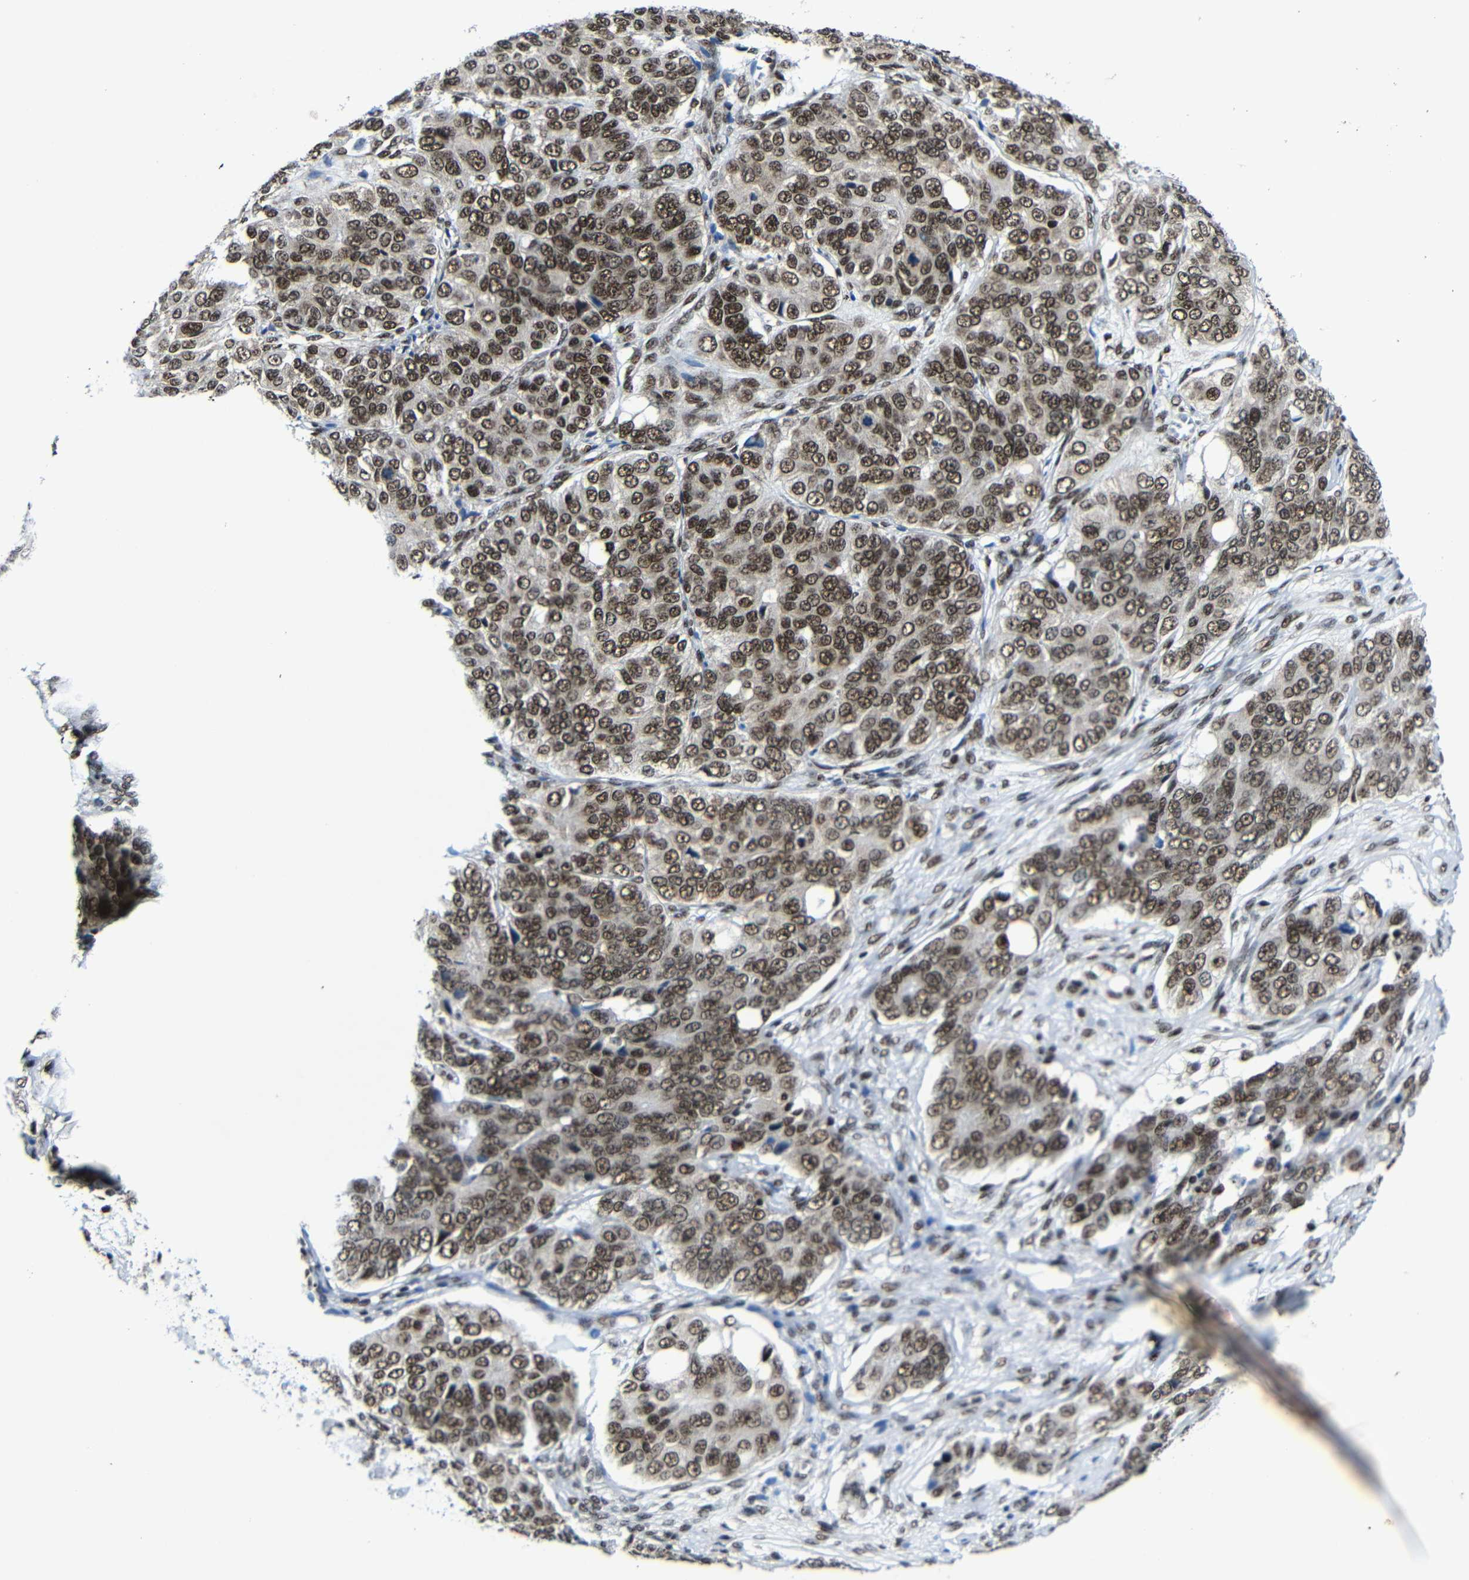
{"staining": {"intensity": "strong", "quantity": ">75%", "location": "nuclear"}, "tissue": "ovarian cancer", "cell_type": "Tumor cells", "image_type": "cancer", "snomed": [{"axis": "morphology", "description": "Carcinoma, endometroid"}, {"axis": "topography", "description": "Ovary"}], "caption": "Immunohistochemical staining of endometroid carcinoma (ovarian) reveals strong nuclear protein positivity in approximately >75% of tumor cells. (DAB = brown stain, brightfield microscopy at high magnification).", "gene": "PTBP1", "patient": {"sex": "female", "age": 51}}